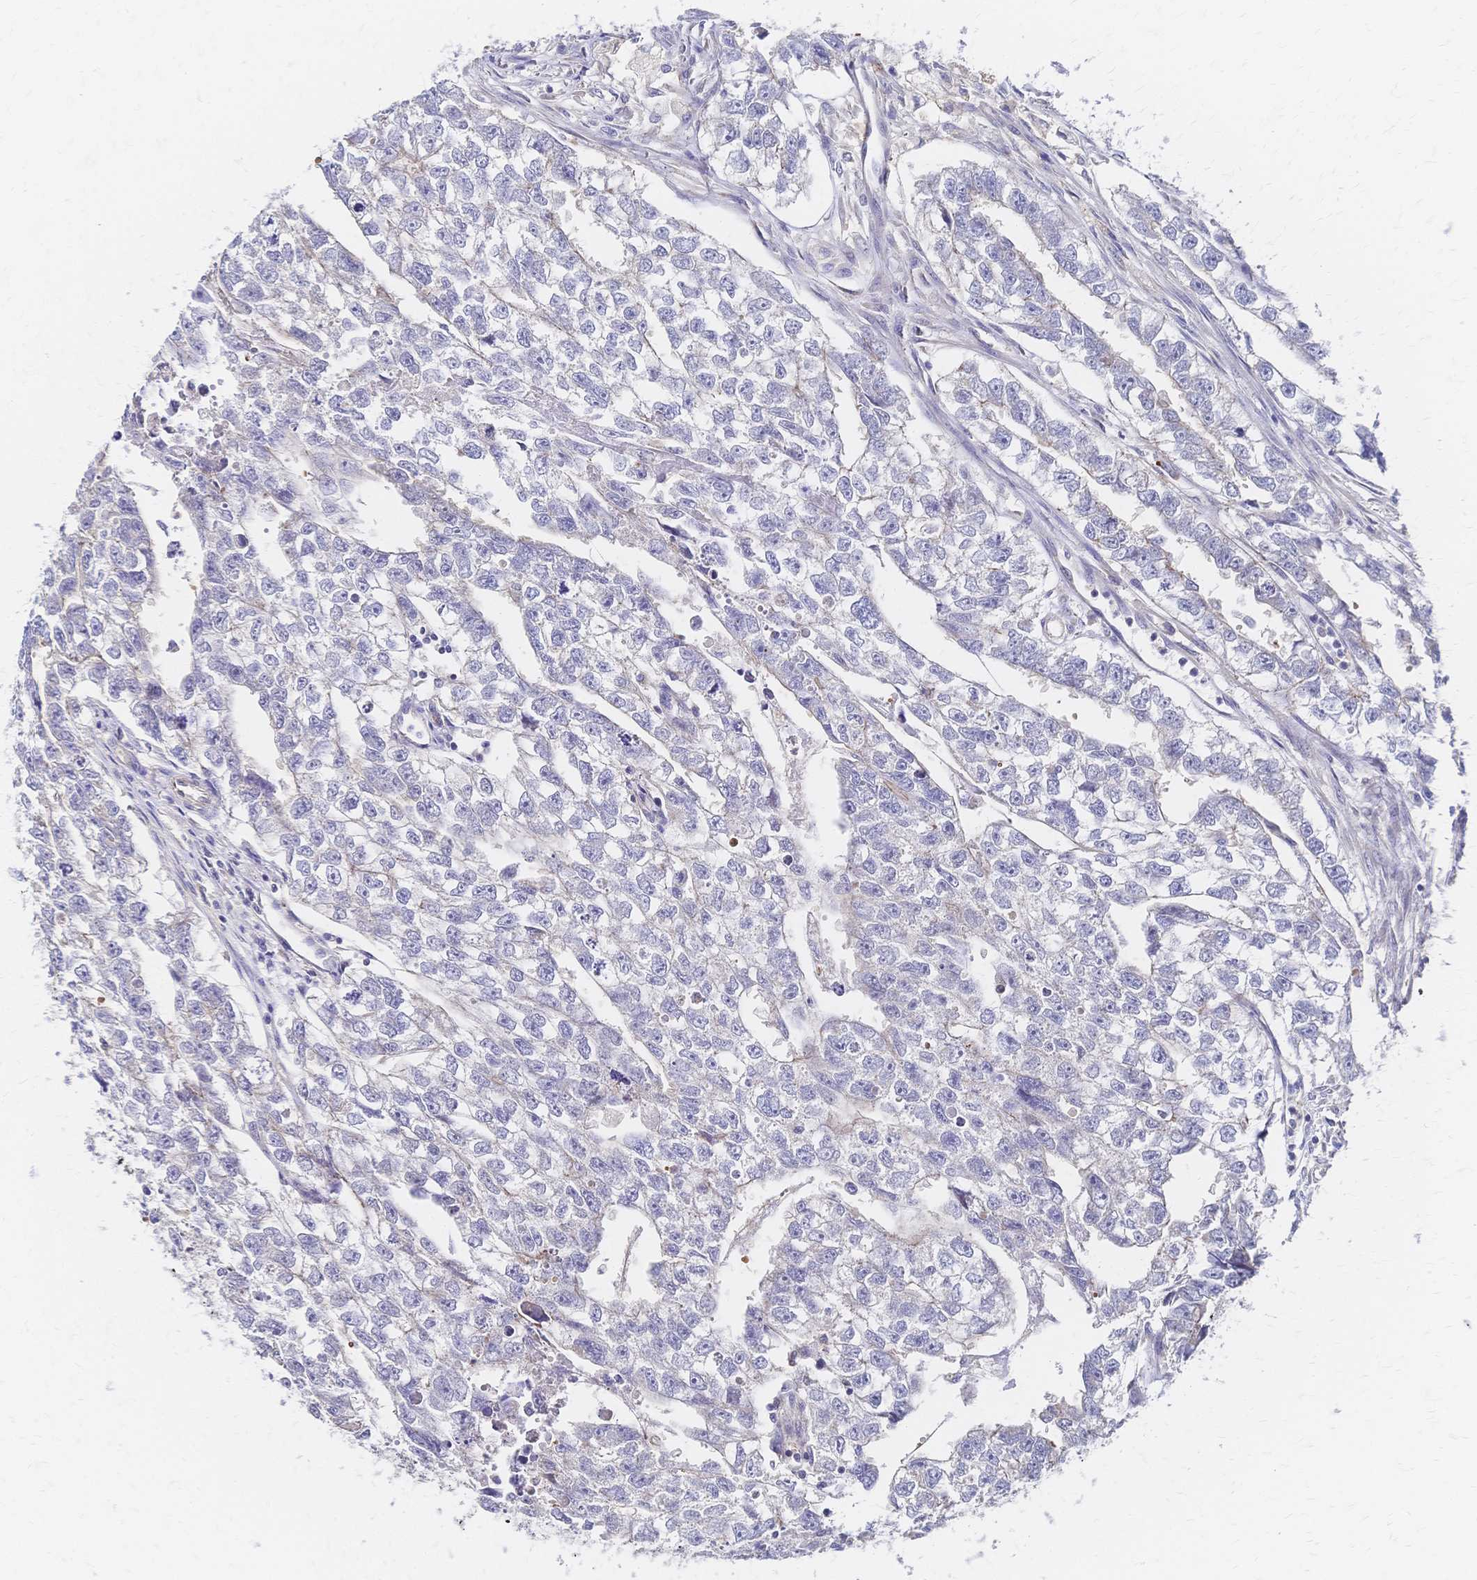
{"staining": {"intensity": "negative", "quantity": "none", "location": "none"}, "tissue": "testis cancer", "cell_type": "Tumor cells", "image_type": "cancer", "snomed": [{"axis": "morphology", "description": "Carcinoma, Embryonal, NOS"}, {"axis": "morphology", "description": "Teratoma, malignant, NOS"}, {"axis": "topography", "description": "Testis"}], "caption": "There is no significant staining in tumor cells of testis embryonal carcinoma.", "gene": "SLC5A1", "patient": {"sex": "male", "age": 44}}